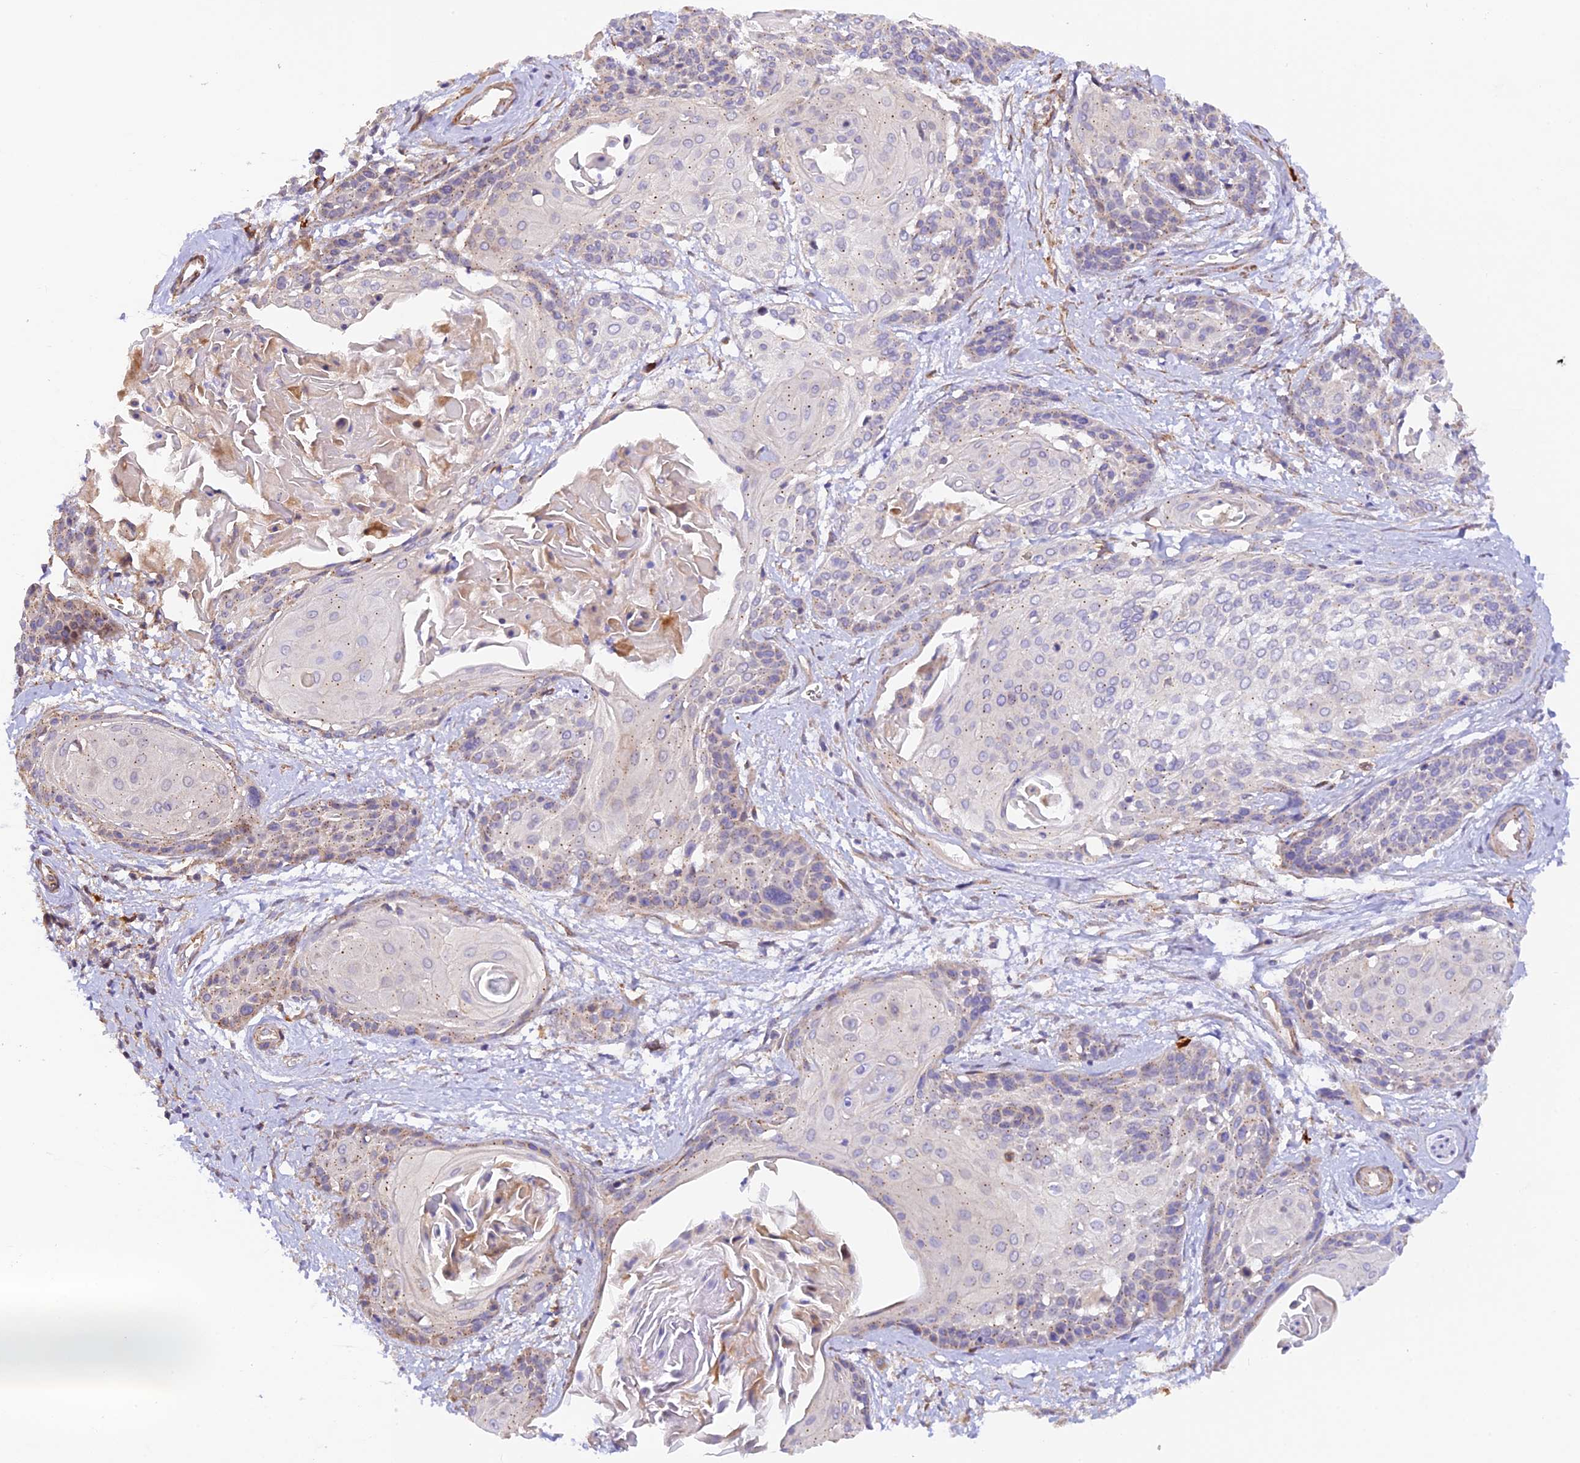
{"staining": {"intensity": "negative", "quantity": "none", "location": "none"}, "tissue": "cervical cancer", "cell_type": "Tumor cells", "image_type": "cancer", "snomed": [{"axis": "morphology", "description": "Squamous cell carcinoma, NOS"}, {"axis": "topography", "description": "Cervix"}], "caption": "This is an immunohistochemistry (IHC) micrograph of cervical squamous cell carcinoma. There is no expression in tumor cells.", "gene": "WDFY4", "patient": {"sex": "female", "age": 57}}